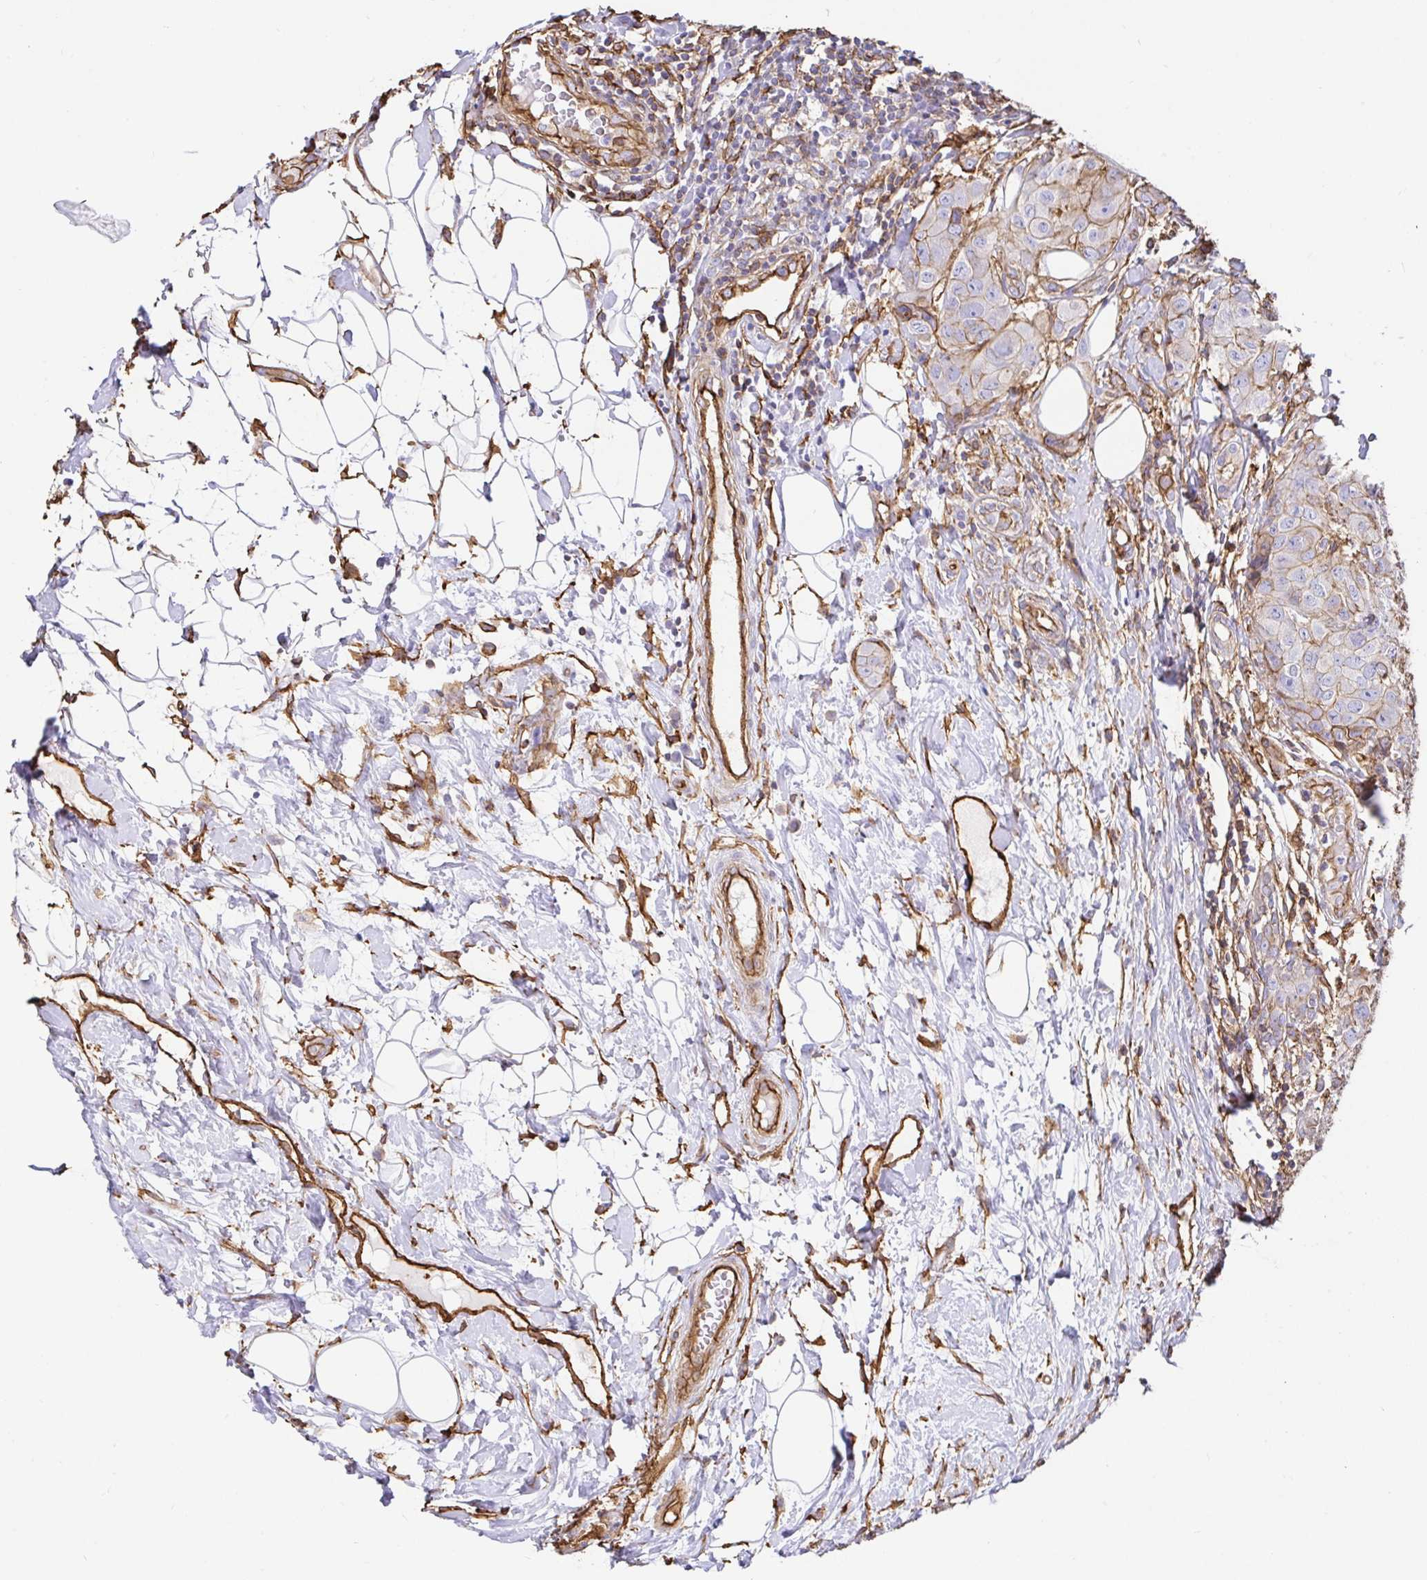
{"staining": {"intensity": "weak", "quantity": "<25%", "location": "cytoplasmic/membranous"}, "tissue": "breast cancer", "cell_type": "Tumor cells", "image_type": "cancer", "snomed": [{"axis": "morphology", "description": "Duct carcinoma"}, {"axis": "topography", "description": "Breast"}], "caption": "Tumor cells are negative for brown protein staining in breast cancer.", "gene": "ANXA2", "patient": {"sex": "female", "age": 43}}